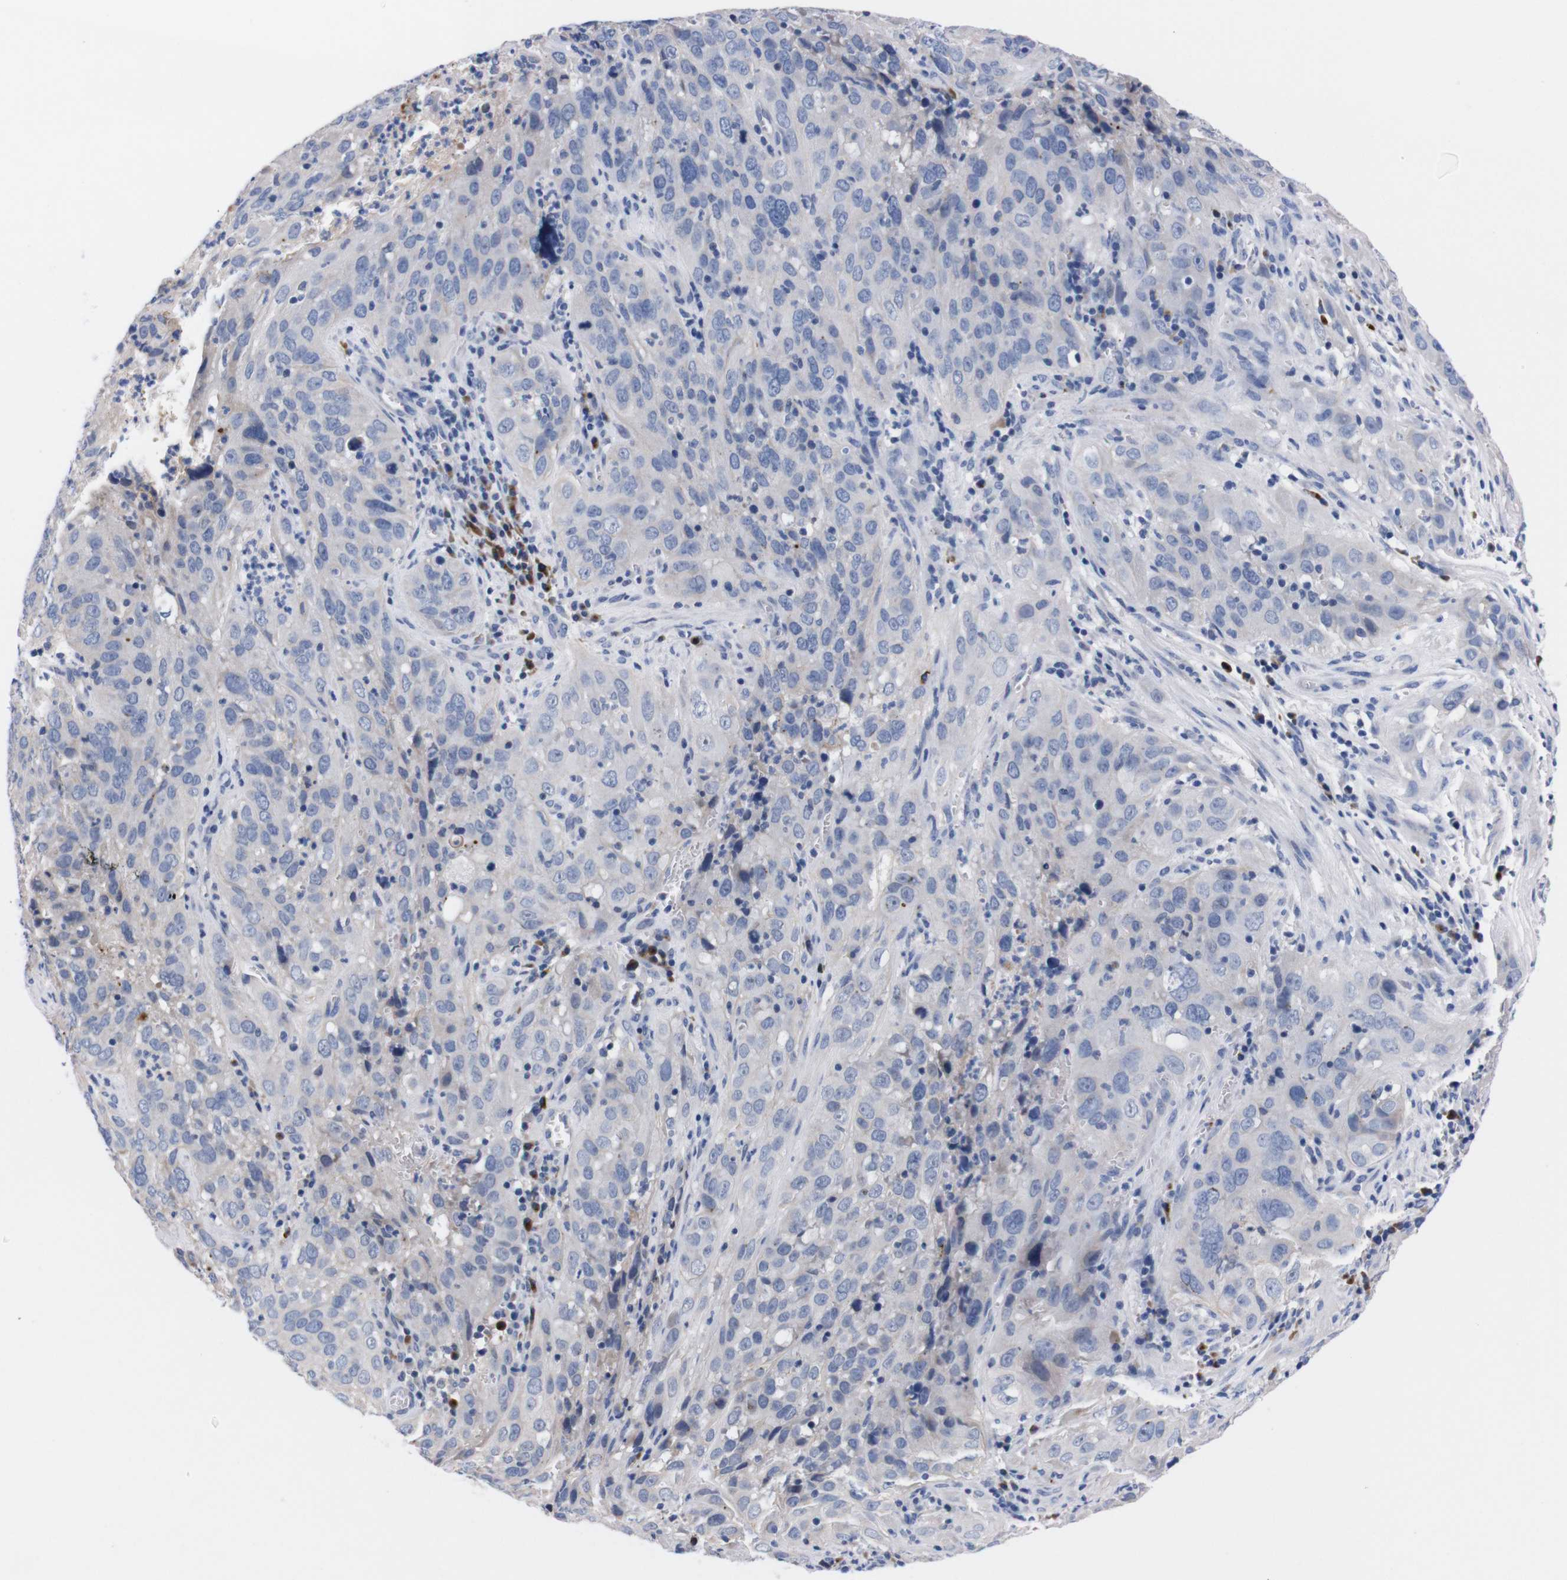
{"staining": {"intensity": "negative", "quantity": "none", "location": "none"}, "tissue": "cervical cancer", "cell_type": "Tumor cells", "image_type": "cancer", "snomed": [{"axis": "morphology", "description": "Squamous cell carcinoma, NOS"}, {"axis": "topography", "description": "Cervix"}], "caption": "Immunohistochemistry photomicrograph of neoplastic tissue: cervical cancer stained with DAB (3,3'-diaminobenzidine) demonstrates no significant protein staining in tumor cells.", "gene": "FAM210A", "patient": {"sex": "female", "age": 32}}